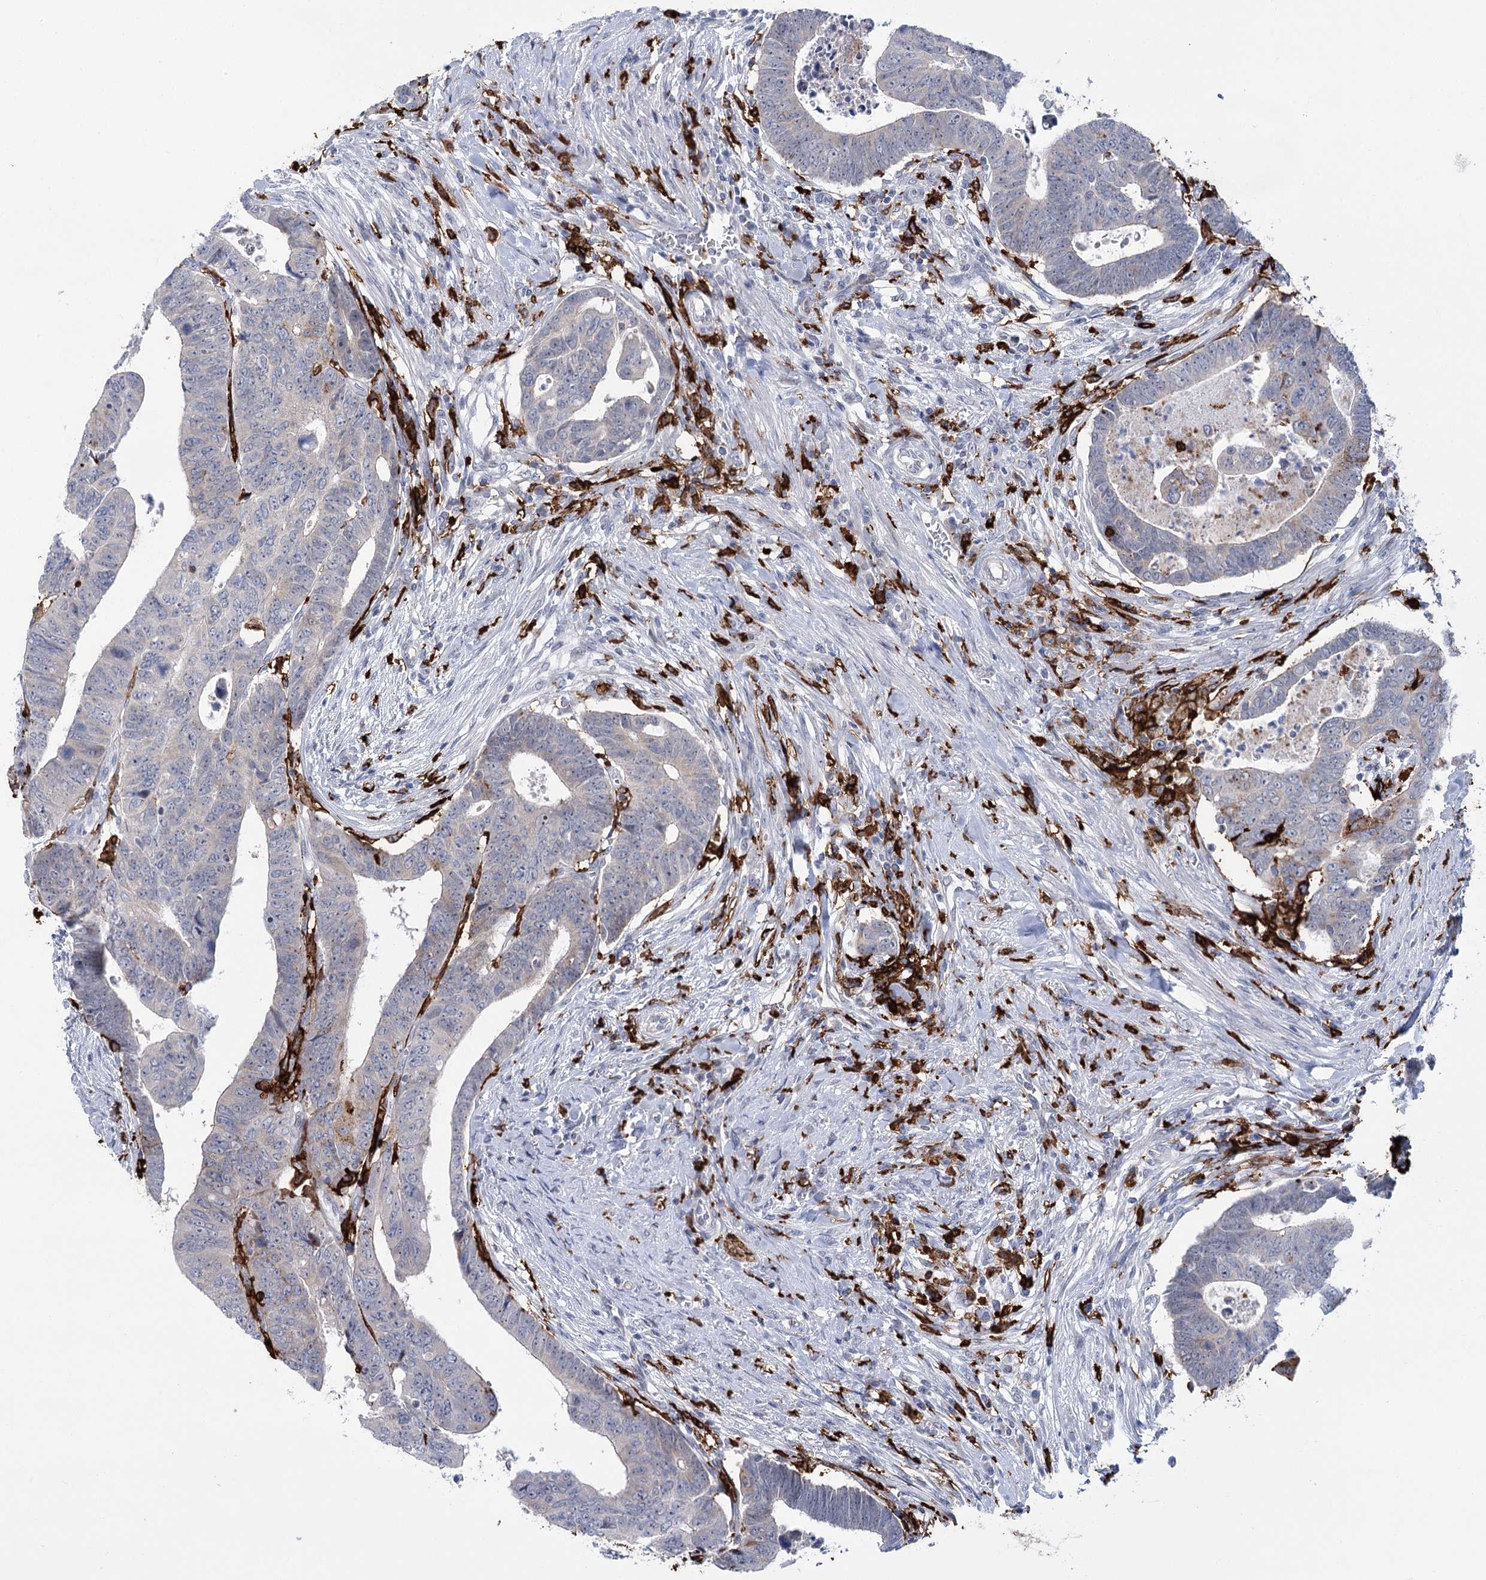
{"staining": {"intensity": "negative", "quantity": "none", "location": "none"}, "tissue": "colorectal cancer", "cell_type": "Tumor cells", "image_type": "cancer", "snomed": [{"axis": "morphology", "description": "Normal tissue, NOS"}, {"axis": "morphology", "description": "Adenocarcinoma, NOS"}, {"axis": "topography", "description": "Rectum"}], "caption": "The histopathology image reveals no staining of tumor cells in colorectal cancer (adenocarcinoma).", "gene": "PIWIL4", "patient": {"sex": "female", "age": 65}}